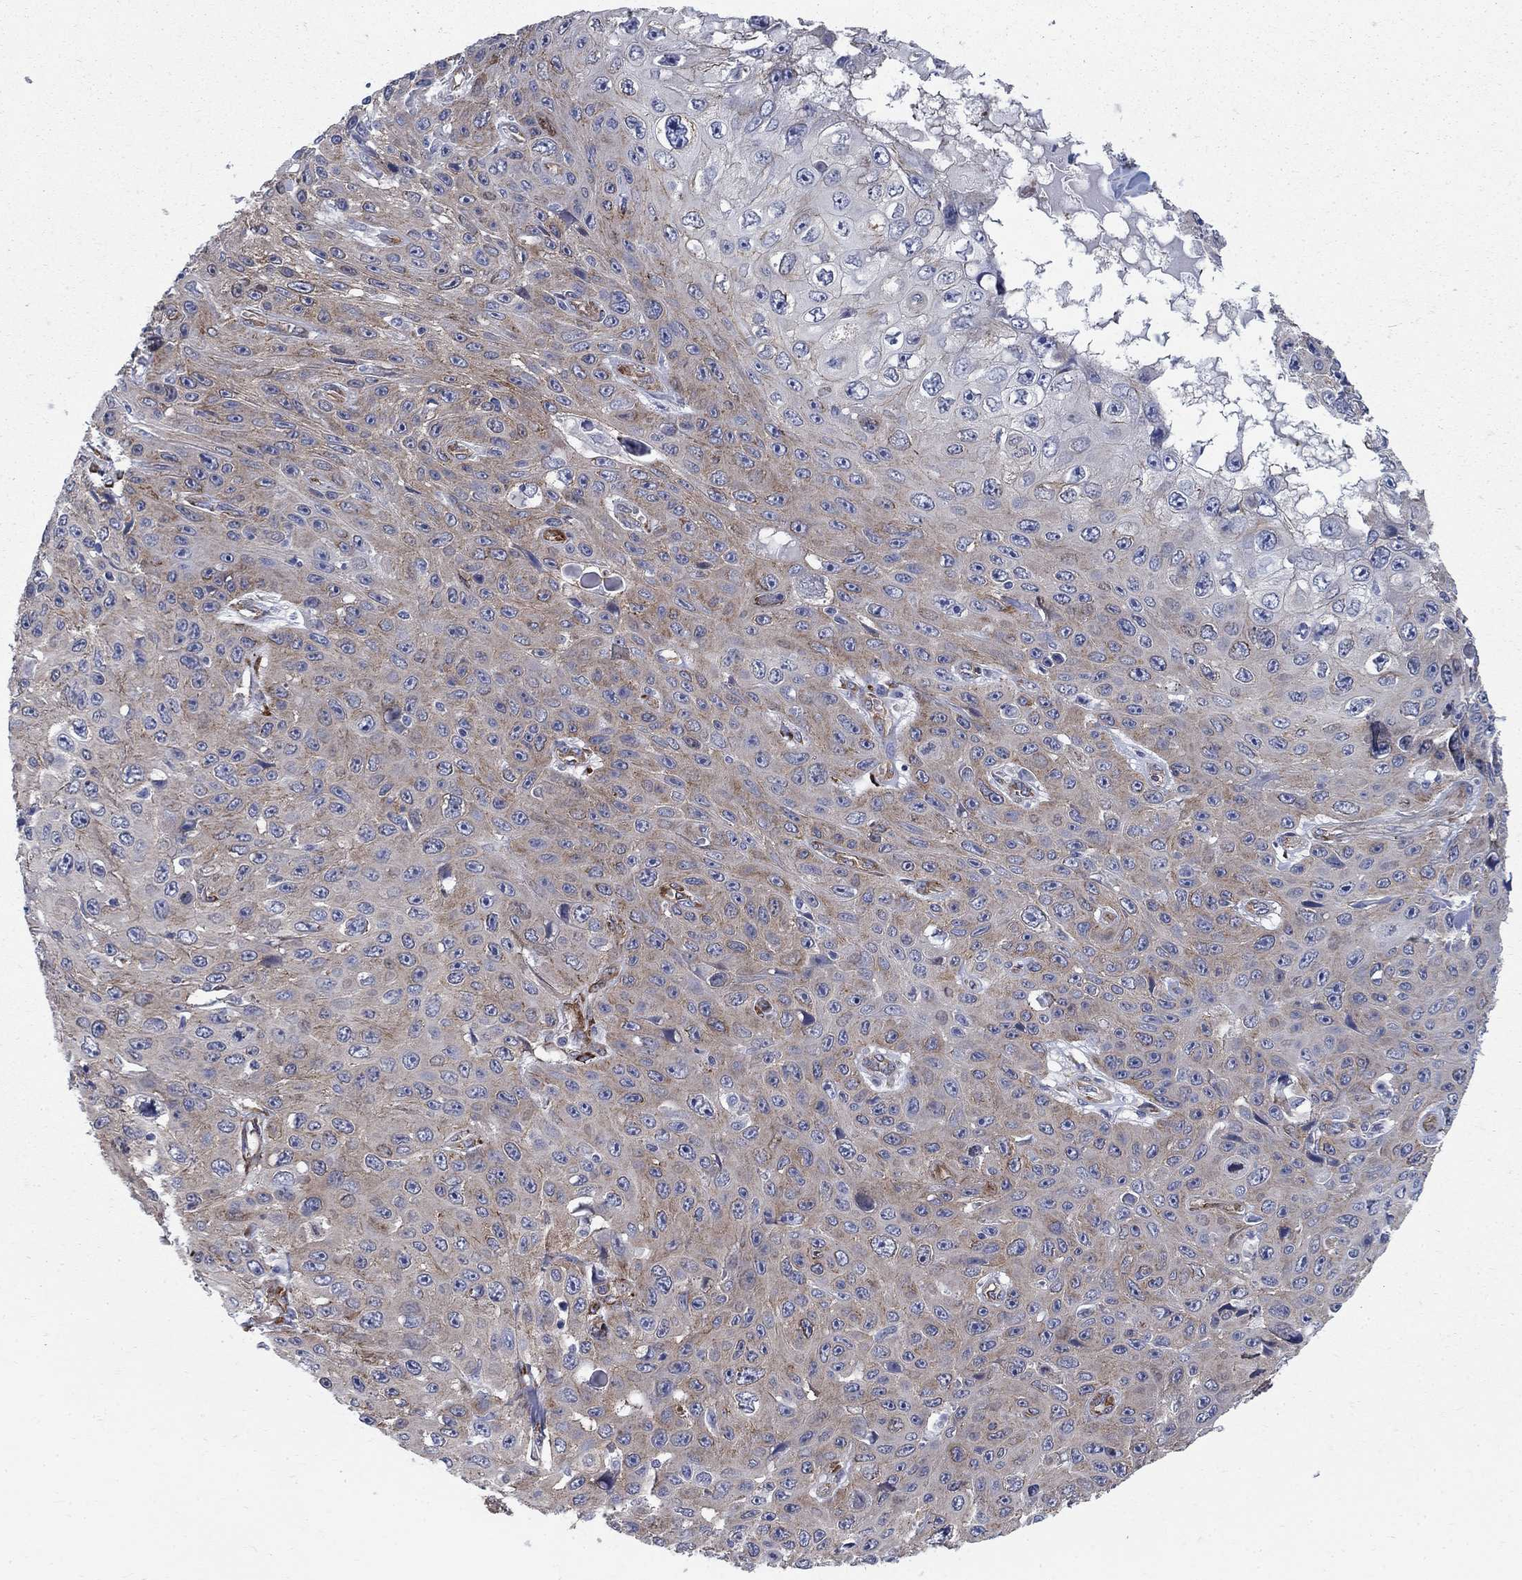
{"staining": {"intensity": "moderate", "quantity": "25%-75%", "location": "cytoplasmic/membranous"}, "tissue": "skin cancer", "cell_type": "Tumor cells", "image_type": "cancer", "snomed": [{"axis": "morphology", "description": "Squamous cell carcinoma, NOS"}, {"axis": "topography", "description": "Skin"}], "caption": "Moderate cytoplasmic/membranous positivity is appreciated in about 25%-75% of tumor cells in skin squamous cell carcinoma.", "gene": "SEPTIN8", "patient": {"sex": "male", "age": 82}}